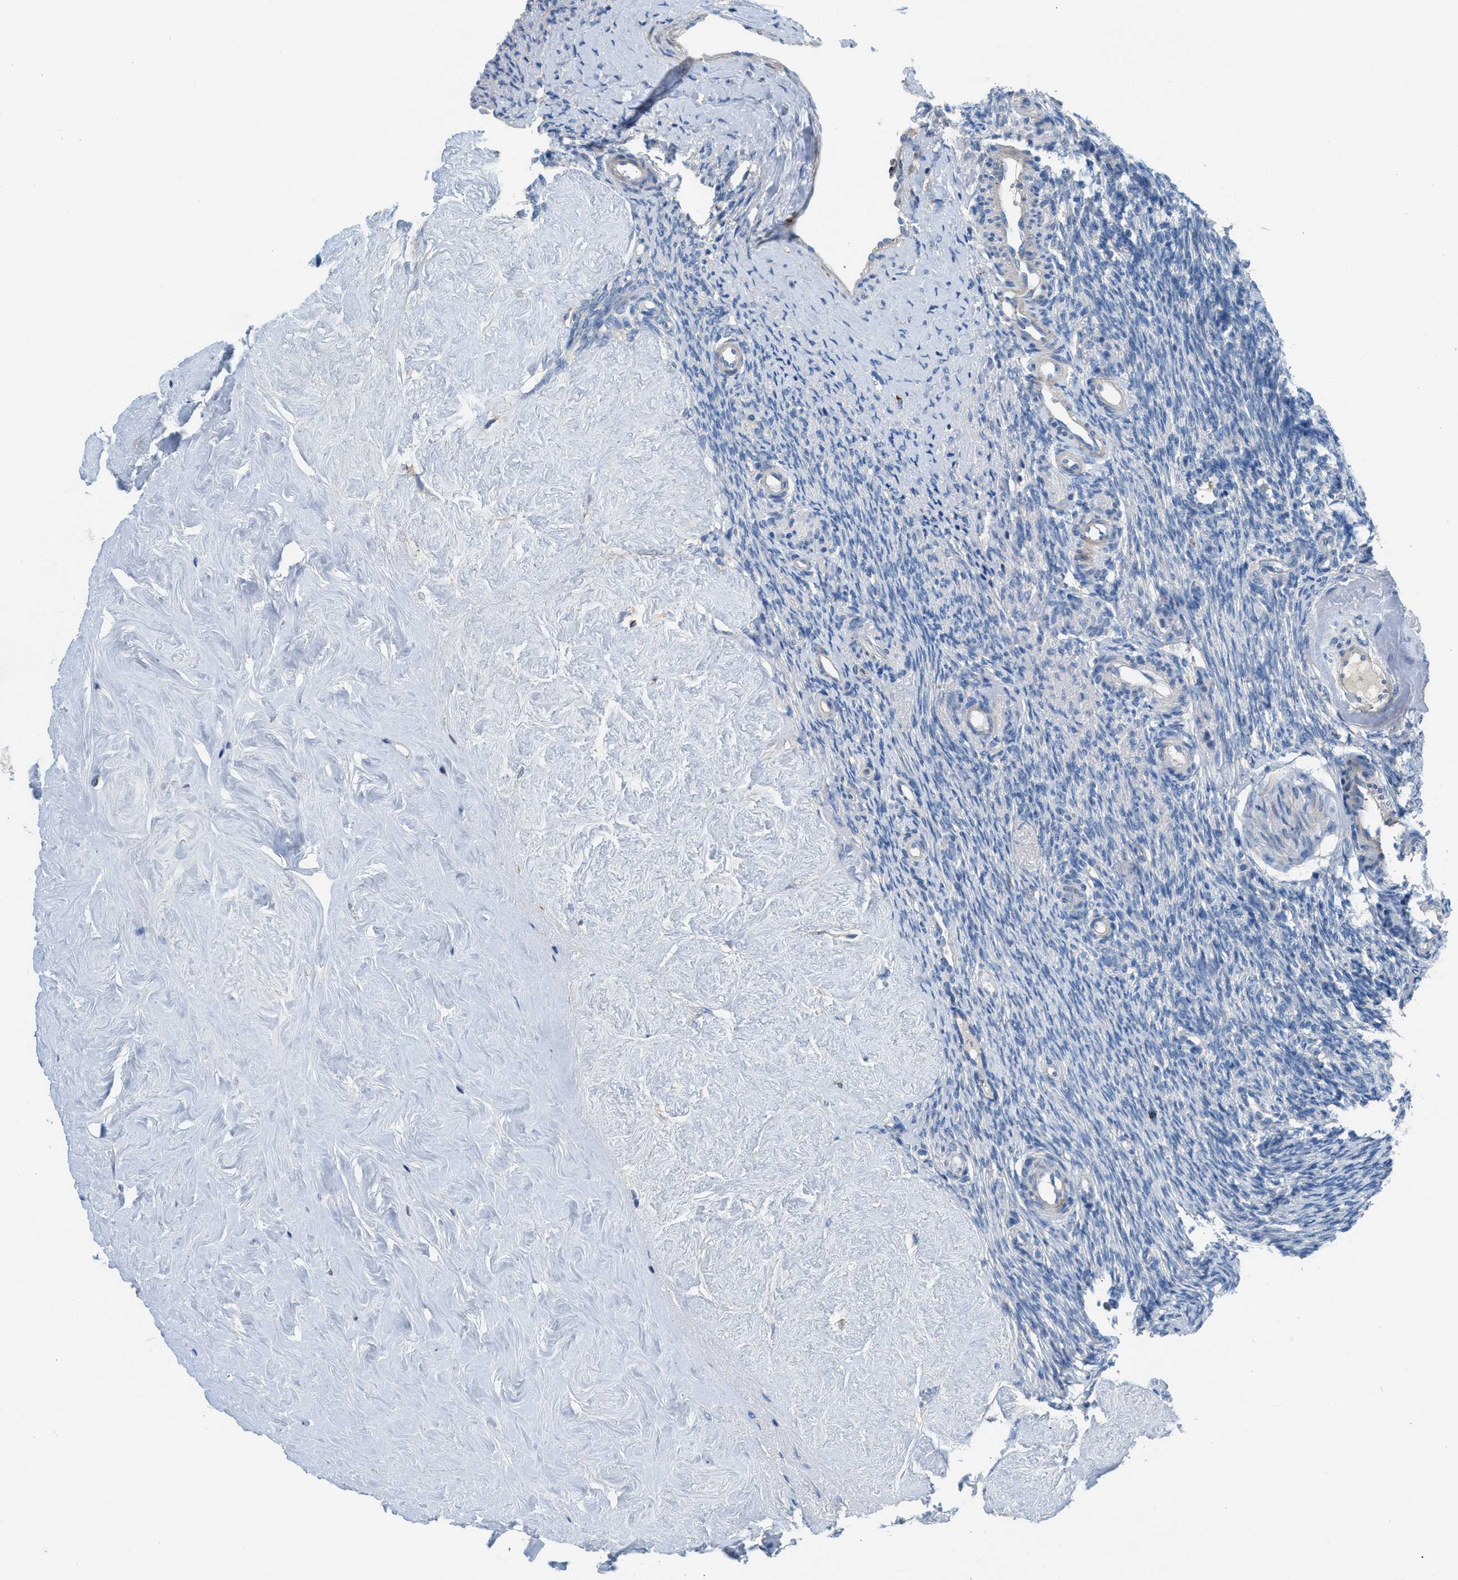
{"staining": {"intensity": "negative", "quantity": "none", "location": "none"}, "tissue": "ovary", "cell_type": "Follicle cells", "image_type": "normal", "snomed": [{"axis": "morphology", "description": "Normal tissue, NOS"}, {"axis": "topography", "description": "Ovary"}], "caption": "Immunohistochemistry (IHC) histopathology image of normal ovary: human ovary stained with DAB exhibits no significant protein positivity in follicle cells.", "gene": "AOAH", "patient": {"sex": "female", "age": 41}}